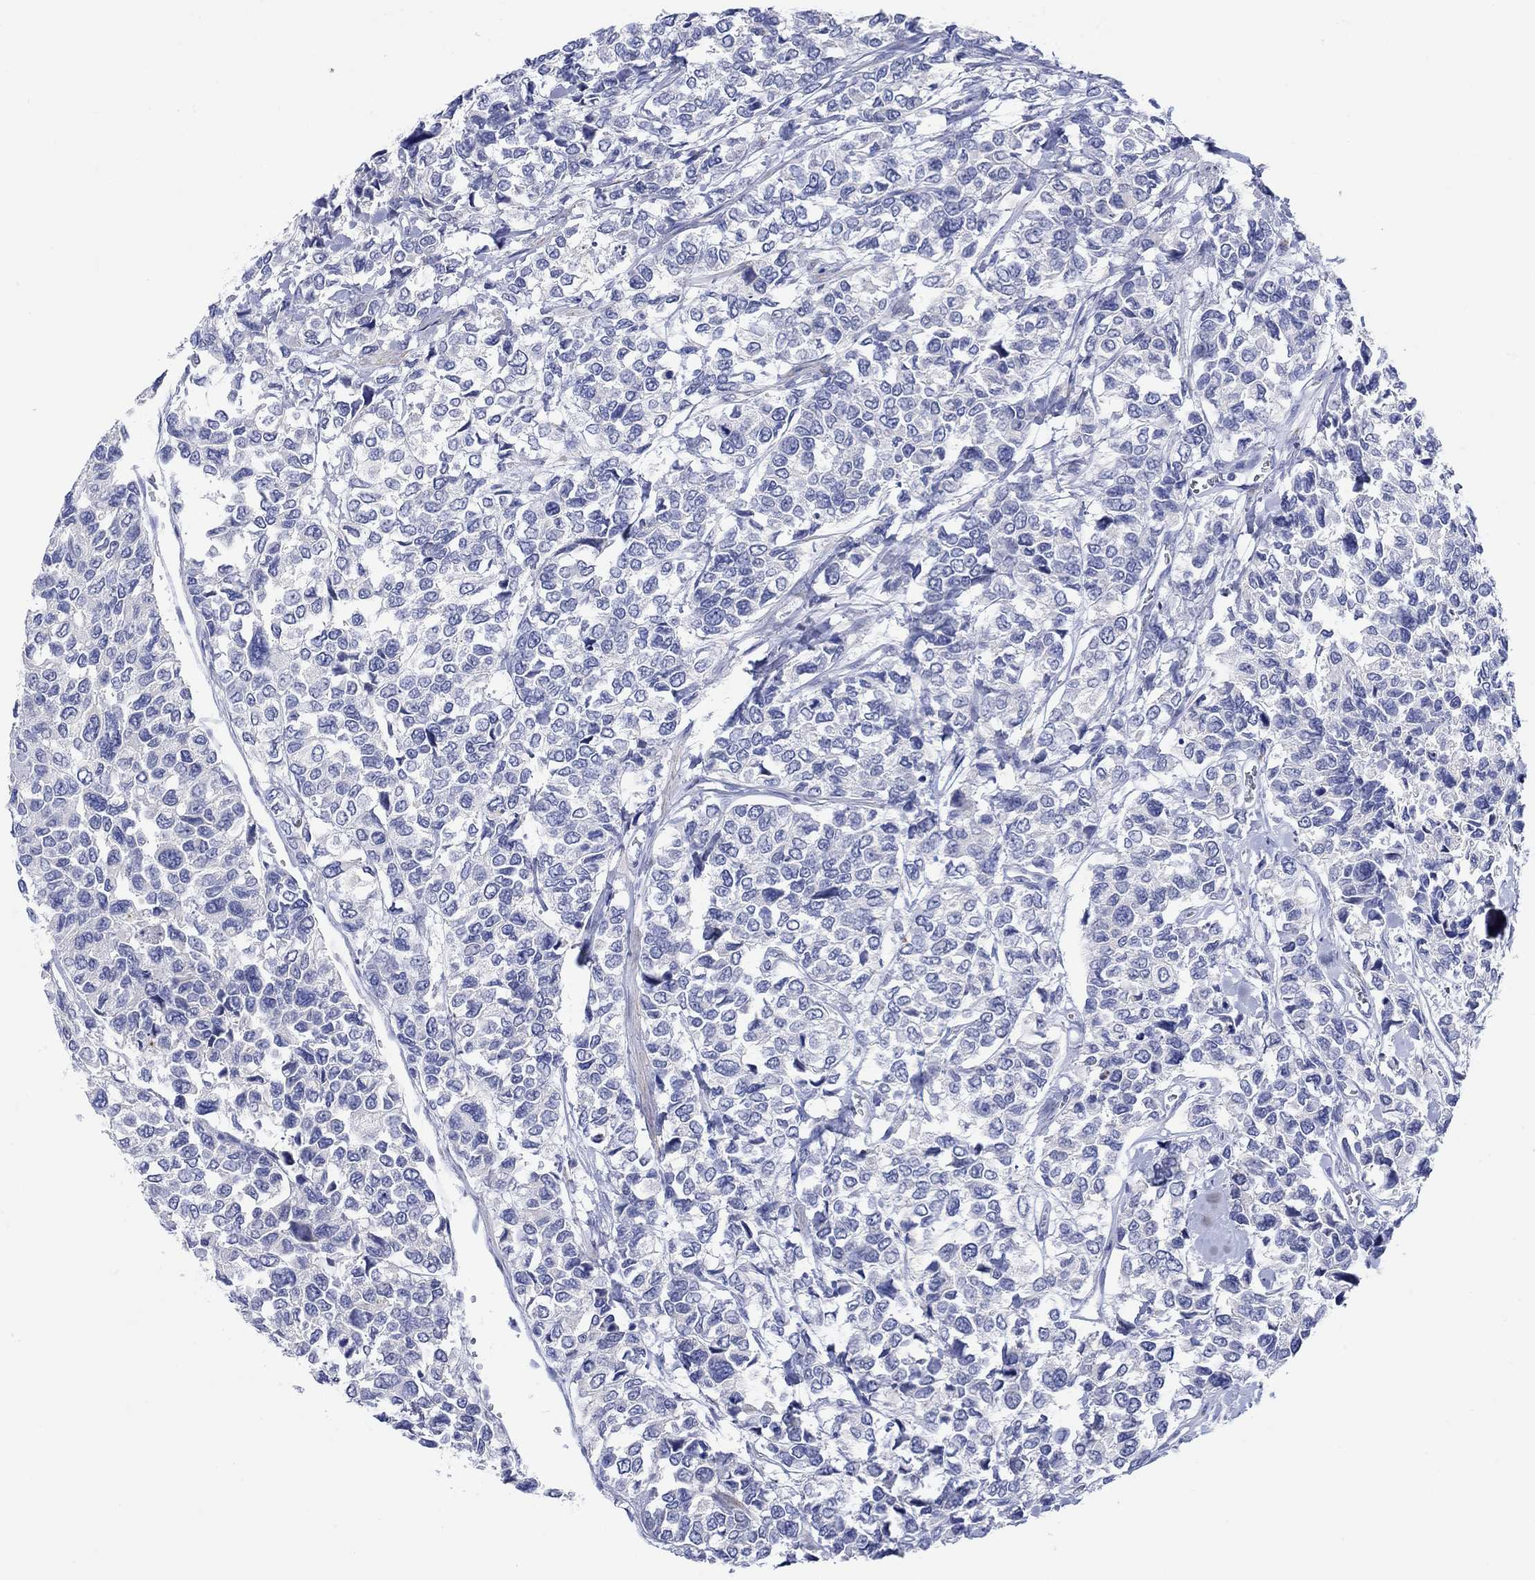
{"staining": {"intensity": "negative", "quantity": "none", "location": "none"}, "tissue": "urothelial cancer", "cell_type": "Tumor cells", "image_type": "cancer", "snomed": [{"axis": "morphology", "description": "Urothelial carcinoma, High grade"}, {"axis": "topography", "description": "Urinary bladder"}], "caption": "This photomicrograph is of urothelial cancer stained with IHC to label a protein in brown with the nuclei are counter-stained blue. There is no staining in tumor cells.", "gene": "KRT222", "patient": {"sex": "male", "age": 77}}